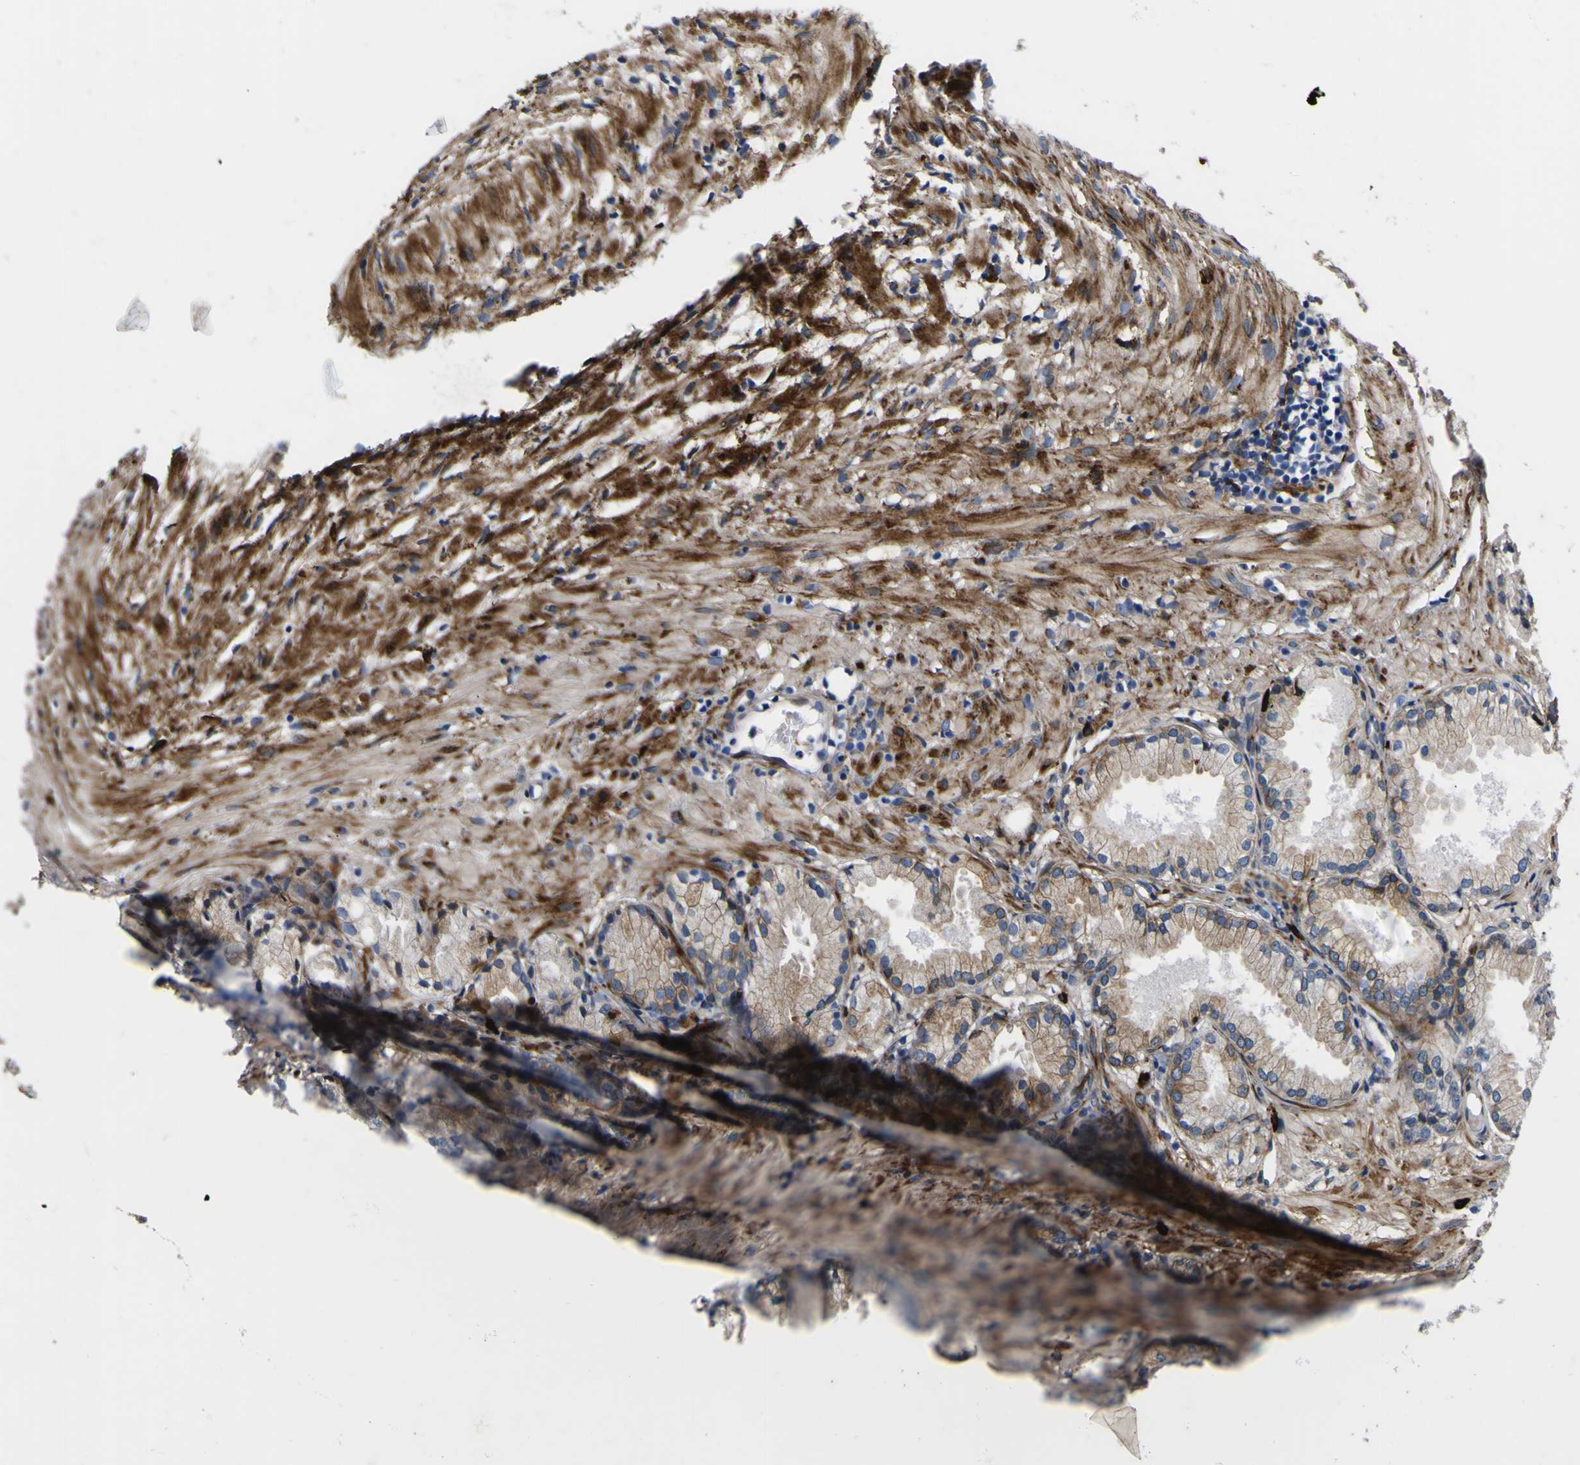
{"staining": {"intensity": "moderate", "quantity": "25%-75%", "location": "cytoplasmic/membranous"}, "tissue": "prostate cancer", "cell_type": "Tumor cells", "image_type": "cancer", "snomed": [{"axis": "morphology", "description": "Adenocarcinoma, Low grade"}, {"axis": "topography", "description": "Prostate"}], "caption": "Approximately 25%-75% of tumor cells in human adenocarcinoma (low-grade) (prostate) reveal moderate cytoplasmic/membranous protein expression as visualized by brown immunohistochemical staining.", "gene": "SCD", "patient": {"sex": "male", "age": 72}}